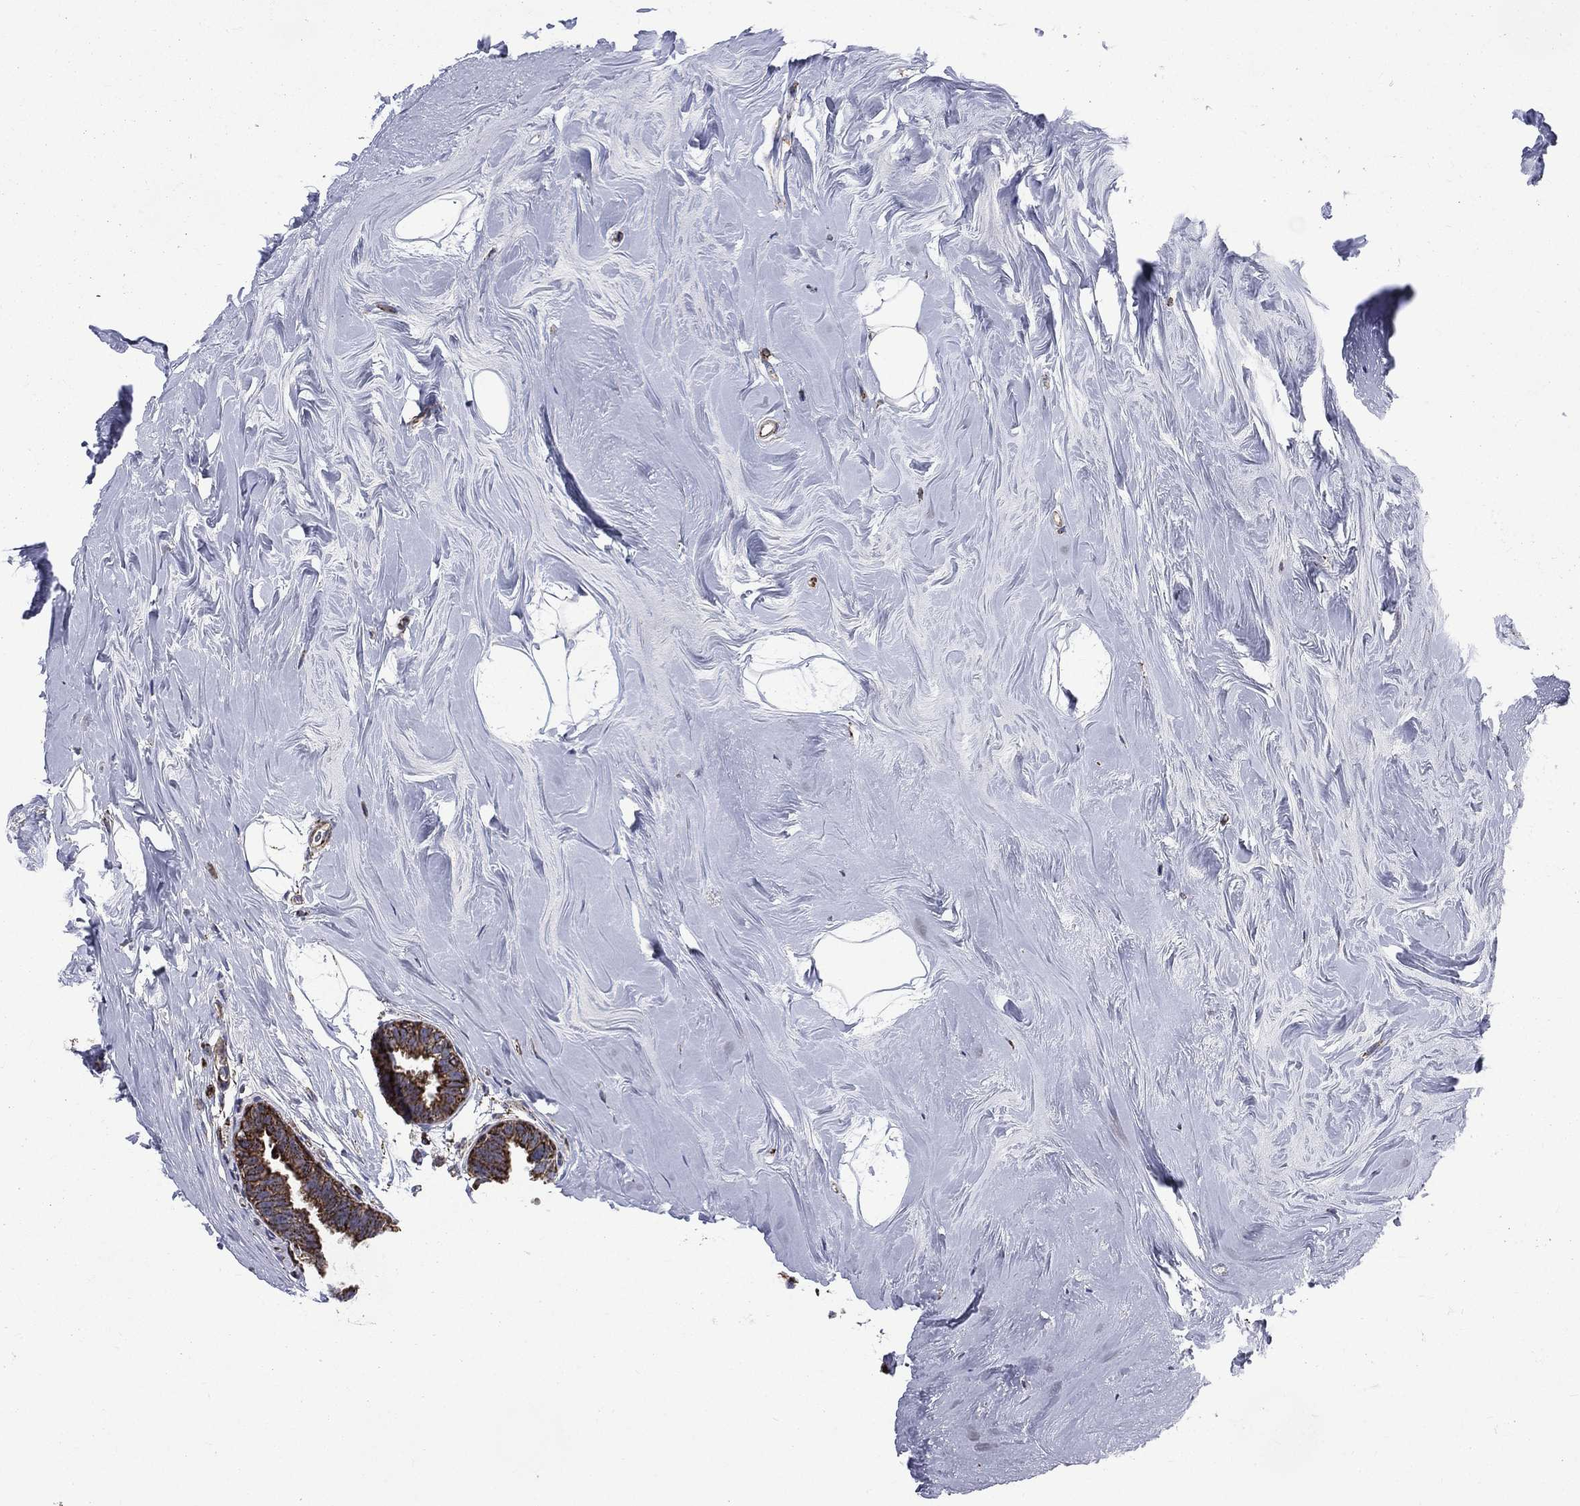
{"staining": {"intensity": "strong", "quantity": ">75%", "location": "cytoplasmic/membranous"}, "tissue": "breast cancer", "cell_type": "Tumor cells", "image_type": "cancer", "snomed": [{"axis": "morphology", "description": "Duct carcinoma"}, {"axis": "topography", "description": "Breast"}], "caption": "Intraductal carcinoma (breast) stained with immunohistochemistry (IHC) demonstrates strong cytoplasmic/membranous staining in approximately >75% of tumor cells.", "gene": "GOT2", "patient": {"sex": "female", "age": 55}}